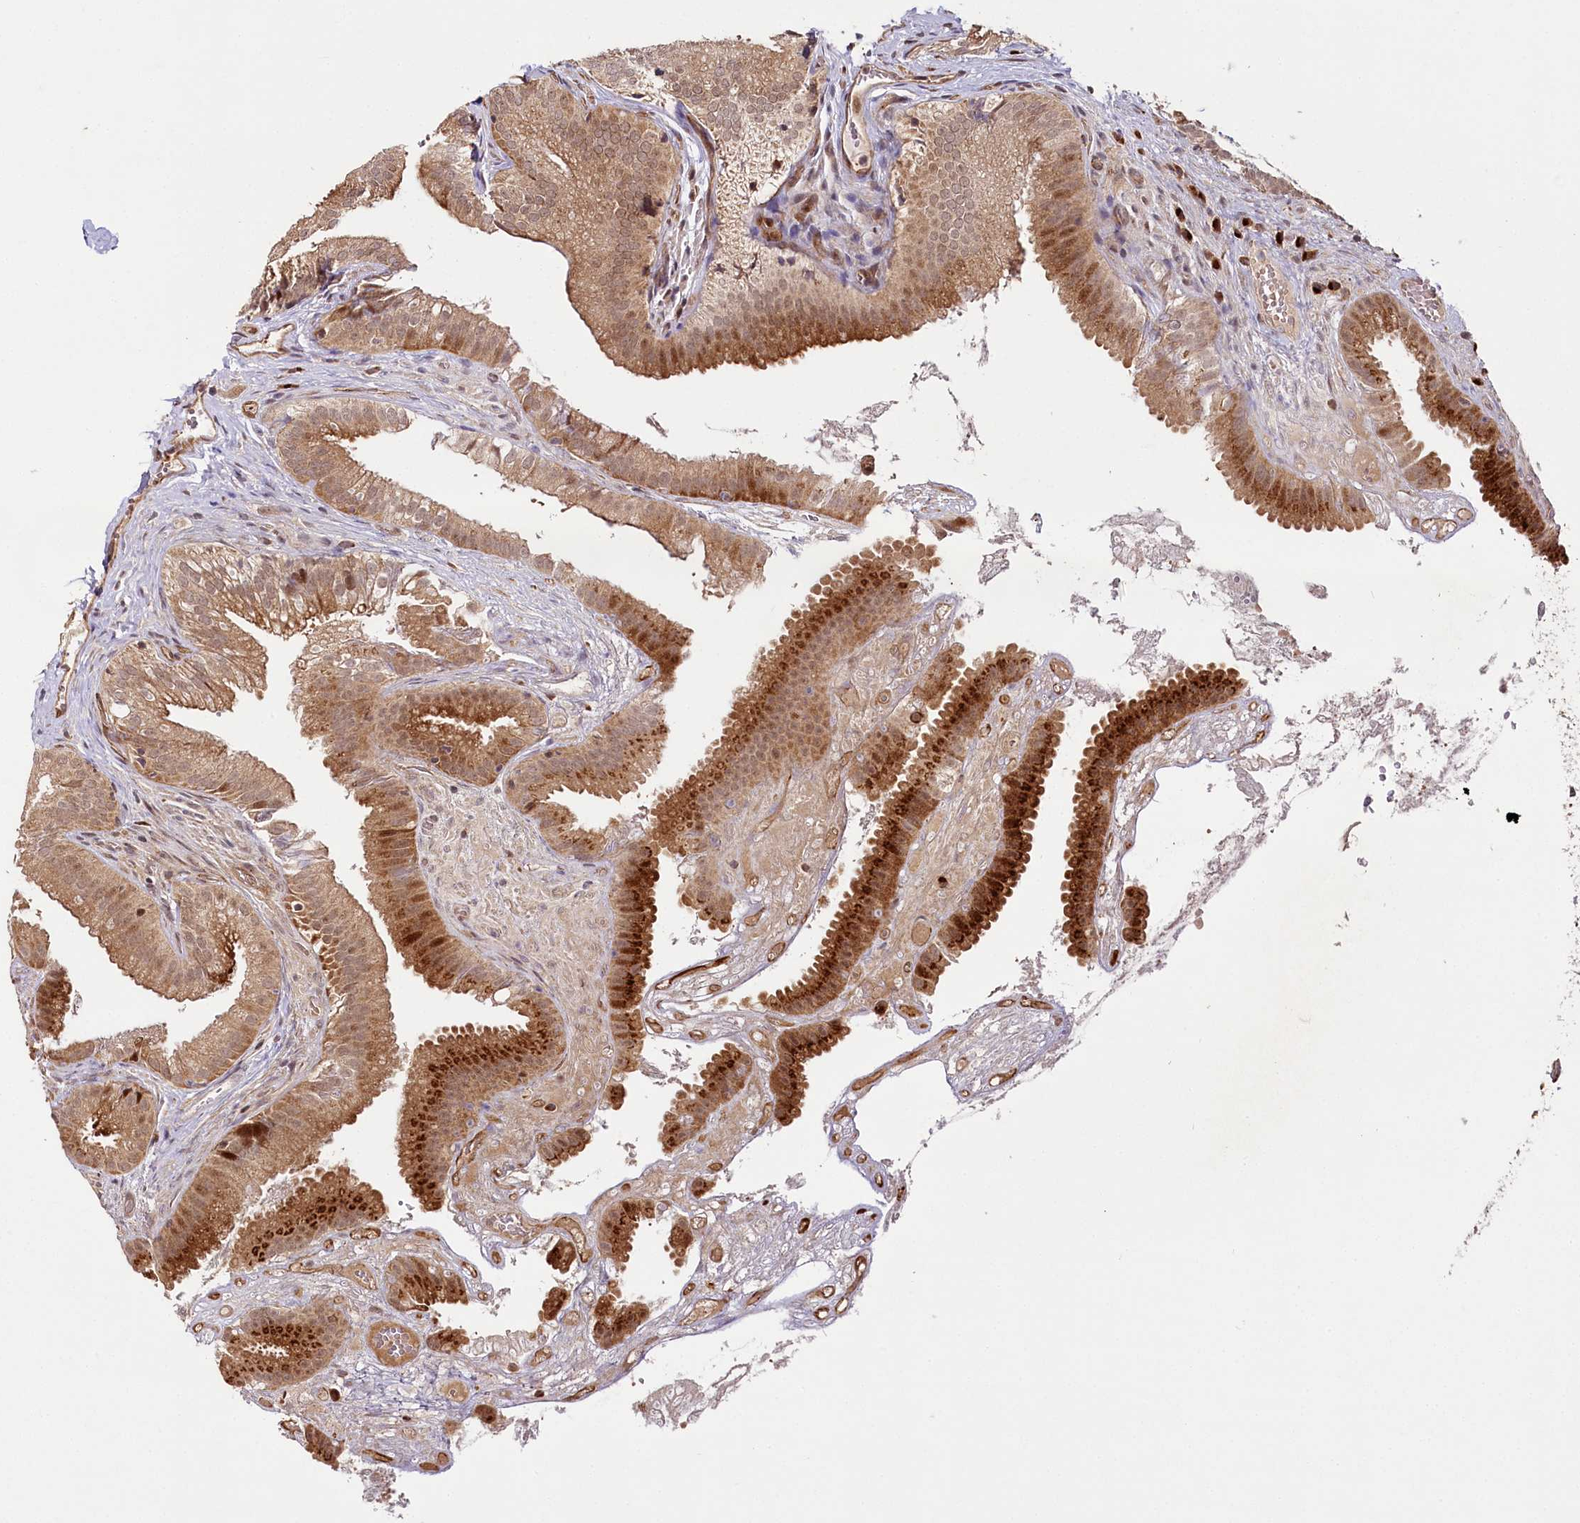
{"staining": {"intensity": "strong", "quantity": ">75%", "location": "cytoplasmic/membranous,nuclear"}, "tissue": "gallbladder", "cell_type": "Glandular cells", "image_type": "normal", "snomed": [{"axis": "morphology", "description": "Normal tissue, NOS"}, {"axis": "topography", "description": "Gallbladder"}], "caption": "DAB immunohistochemical staining of normal gallbladder displays strong cytoplasmic/membranous,nuclear protein positivity in about >75% of glandular cells.", "gene": "COPG1", "patient": {"sex": "female", "age": 30}}